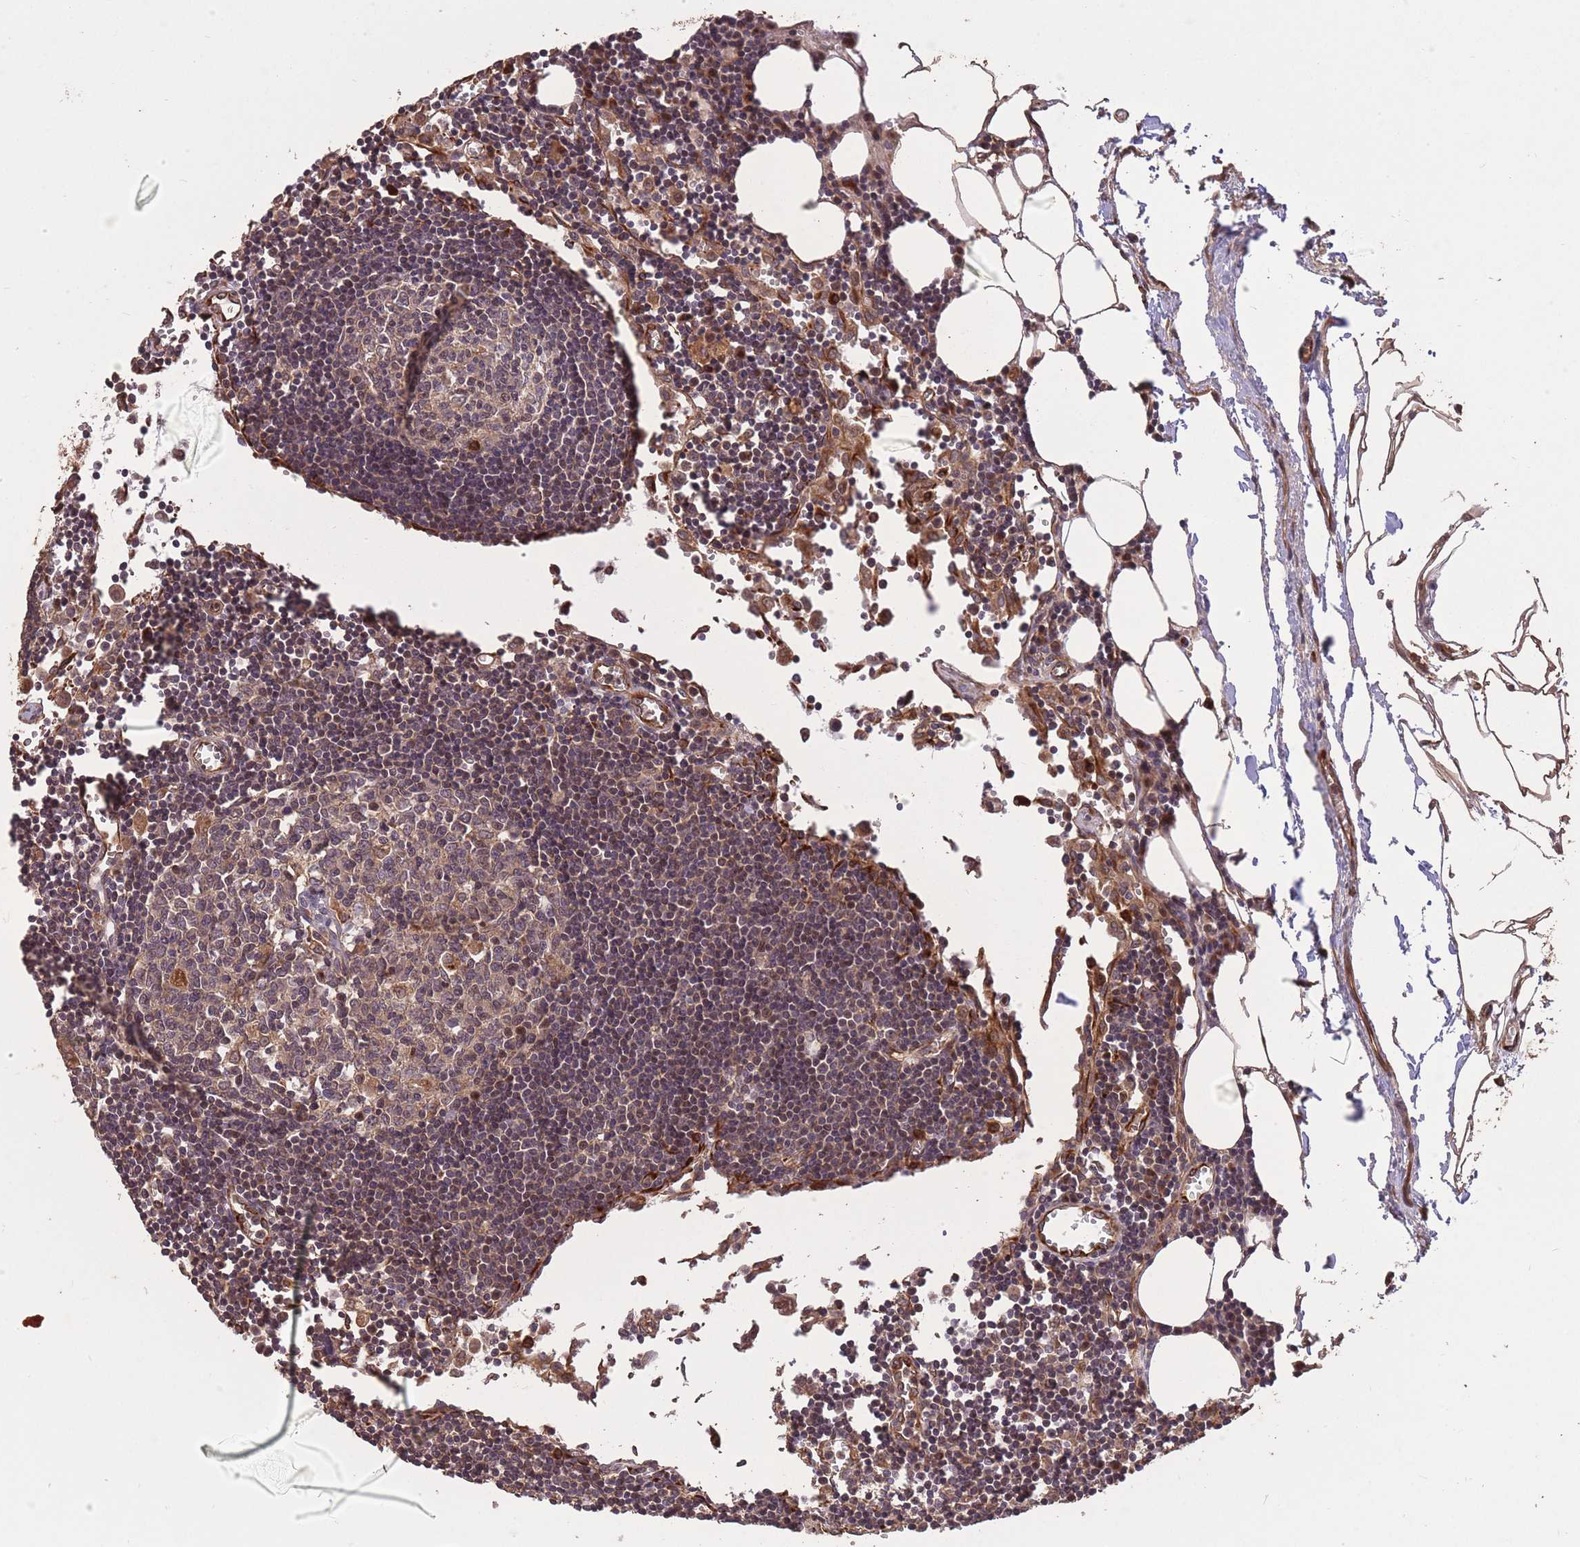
{"staining": {"intensity": "weak", "quantity": "25%-75%", "location": "cytoplasmic/membranous"}, "tissue": "lymph node", "cell_type": "Germinal center cells", "image_type": "normal", "snomed": [{"axis": "morphology", "description": "Normal tissue, NOS"}, {"axis": "topography", "description": "Lymph node"}], "caption": "IHC image of benign lymph node stained for a protein (brown), which demonstrates low levels of weak cytoplasmic/membranous expression in approximately 25%-75% of germinal center cells.", "gene": "ERBB3", "patient": {"sex": "male", "age": 62}}